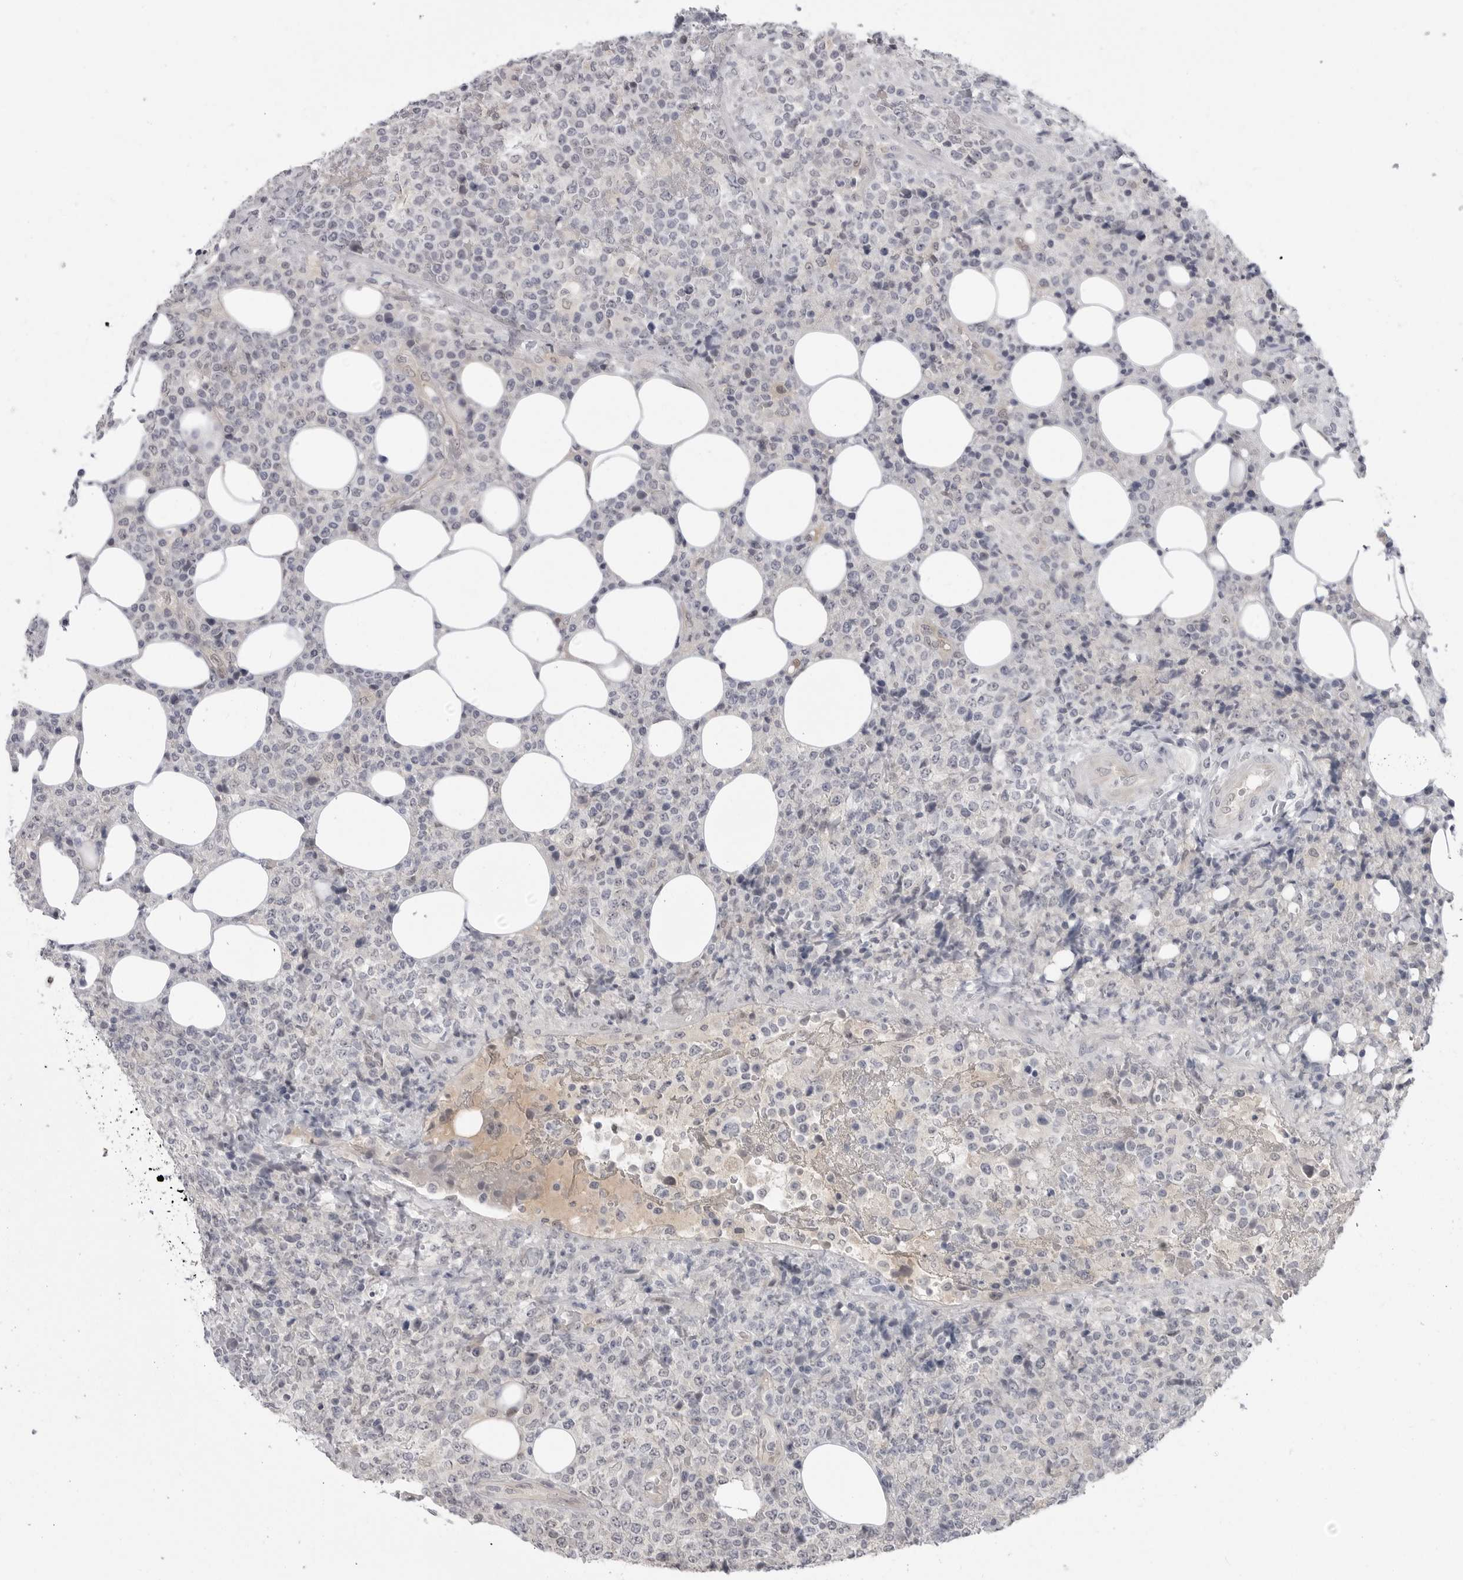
{"staining": {"intensity": "negative", "quantity": "none", "location": "none"}, "tissue": "lymphoma", "cell_type": "Tumor cells", "image_type": "cancer", "snomed": [{"axis": "morphology", "description": "Malignant lymphoma, non-Hodgkin's type, High grade"}, {"axis": "topography", "description": "Lymph node"}], "caption": "Malignant lymphoma, non-Hodgkin's type (high-grade) was stained to show a protein in brown. There is no significant staining in tumor cells.", "gene": "PNPO", "patient": {"sex": "male", "age": 13}}